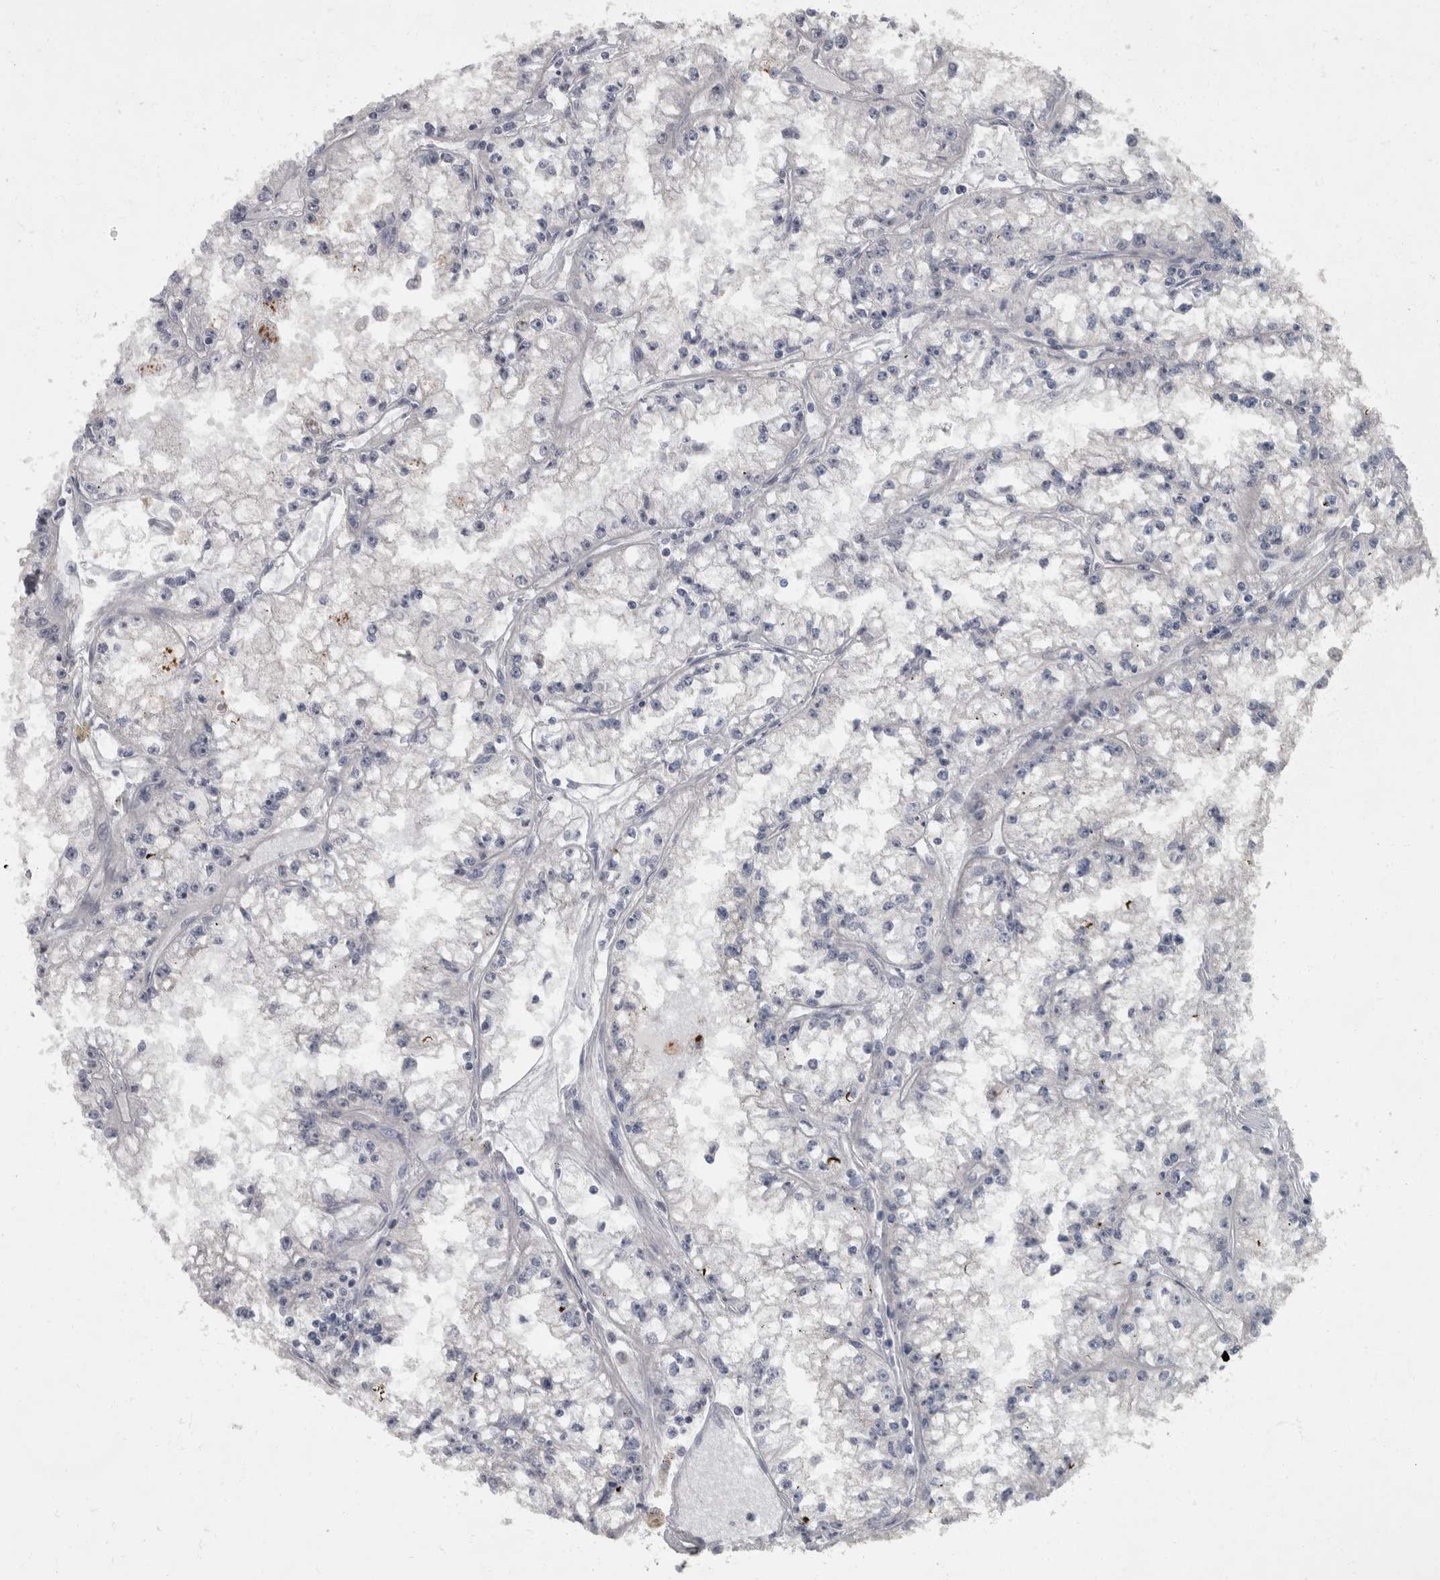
{"staining": {"intensity": "negative", "quantity": "none", "location": "none"}, "tissue": "renal cancer", "cell_type": "Tumor cells", "image_type": "cancer", "snomed": [{"axis": "morphology", "description": "Adenocarcinoma, NOS"}, {"axis": "topography", "description": "Kidney"}], "caption": "A histopathology image of human renal cancer (adenocarcinoma) is negative for staining in tumor cells.", "gene": "CDC42BPG", "patient": {"sex": "male", "age": 56}}